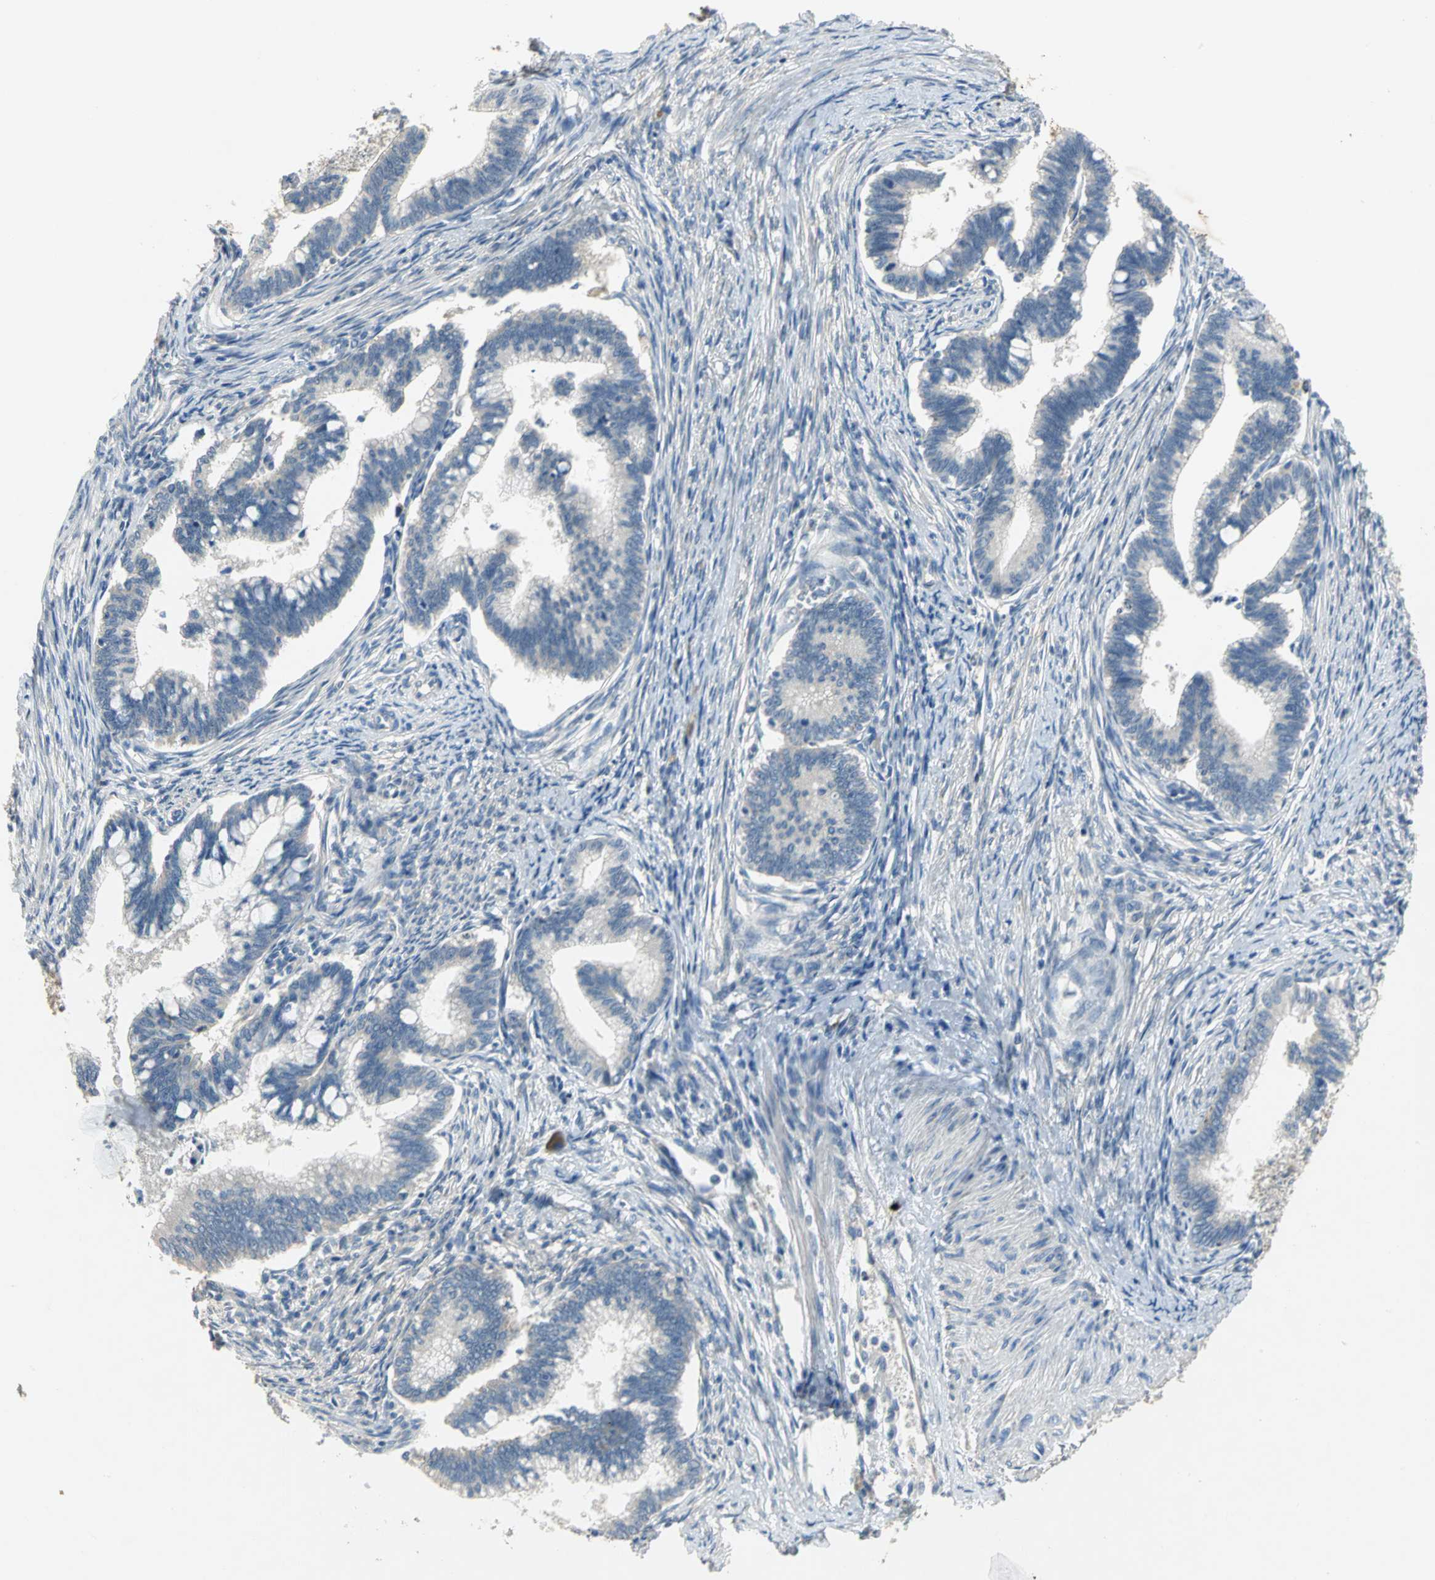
{"staining": {"intensity": "negative", "quantity": "none", "location": "none"}, "tissue": "cervical cancer", "cell_type": "Tumor cells", "image_type": "cancer", "snomed": [{"axis": "morphology", "description": "Adenocarcinoma, NOS"}, {"axis": "topography", "description": "Cervix"}], "caption": "Tumor cells show no significant protein positivity in adenocarcinoma (cervical). The staining is performed using DAB brown chromogen with nuclei counter-stained in using hematoxylin.", "gene": "IL17RB", "patient": {"sex": "female", "age": 36}}